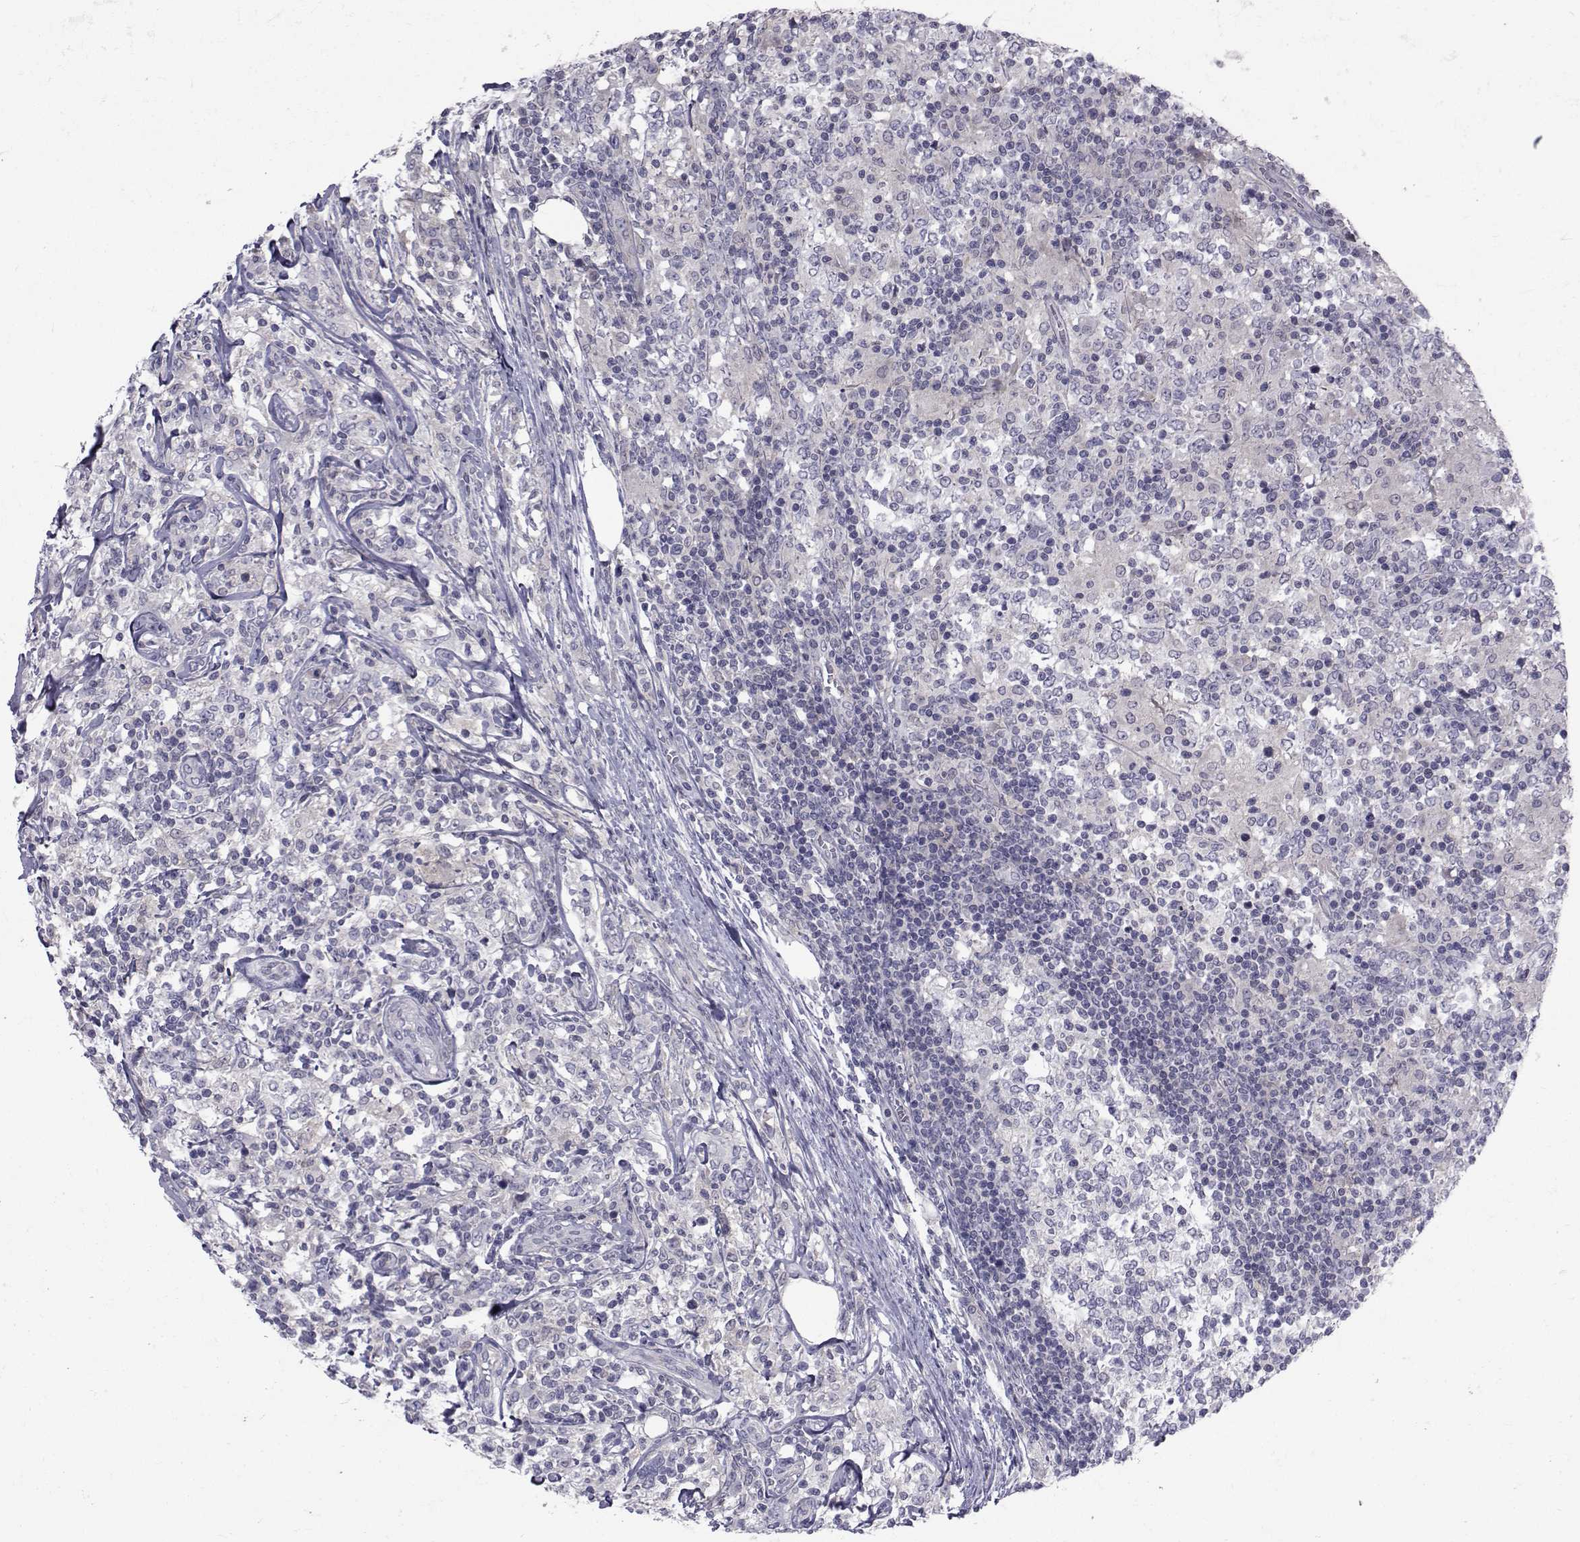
{"staining": {"intensity": "negative", "quantity": "none", "location": "none"}, "tissue": "lymphoma", "cell_type": "Tumor cells", "image_type": "cancer", "snomed": [{"axis": "morphology", "description": "Malignant lymphoma, non-Hodgkin's type, High grade"}, {"axis": "topography", "description": "Lymph node"}], "caption": "Immunohistochemical staining of lymphoma shows no significant staining in tumor cells.", "gene": "SLC30A10", "patient": {"sex": "female", "age": 84}}